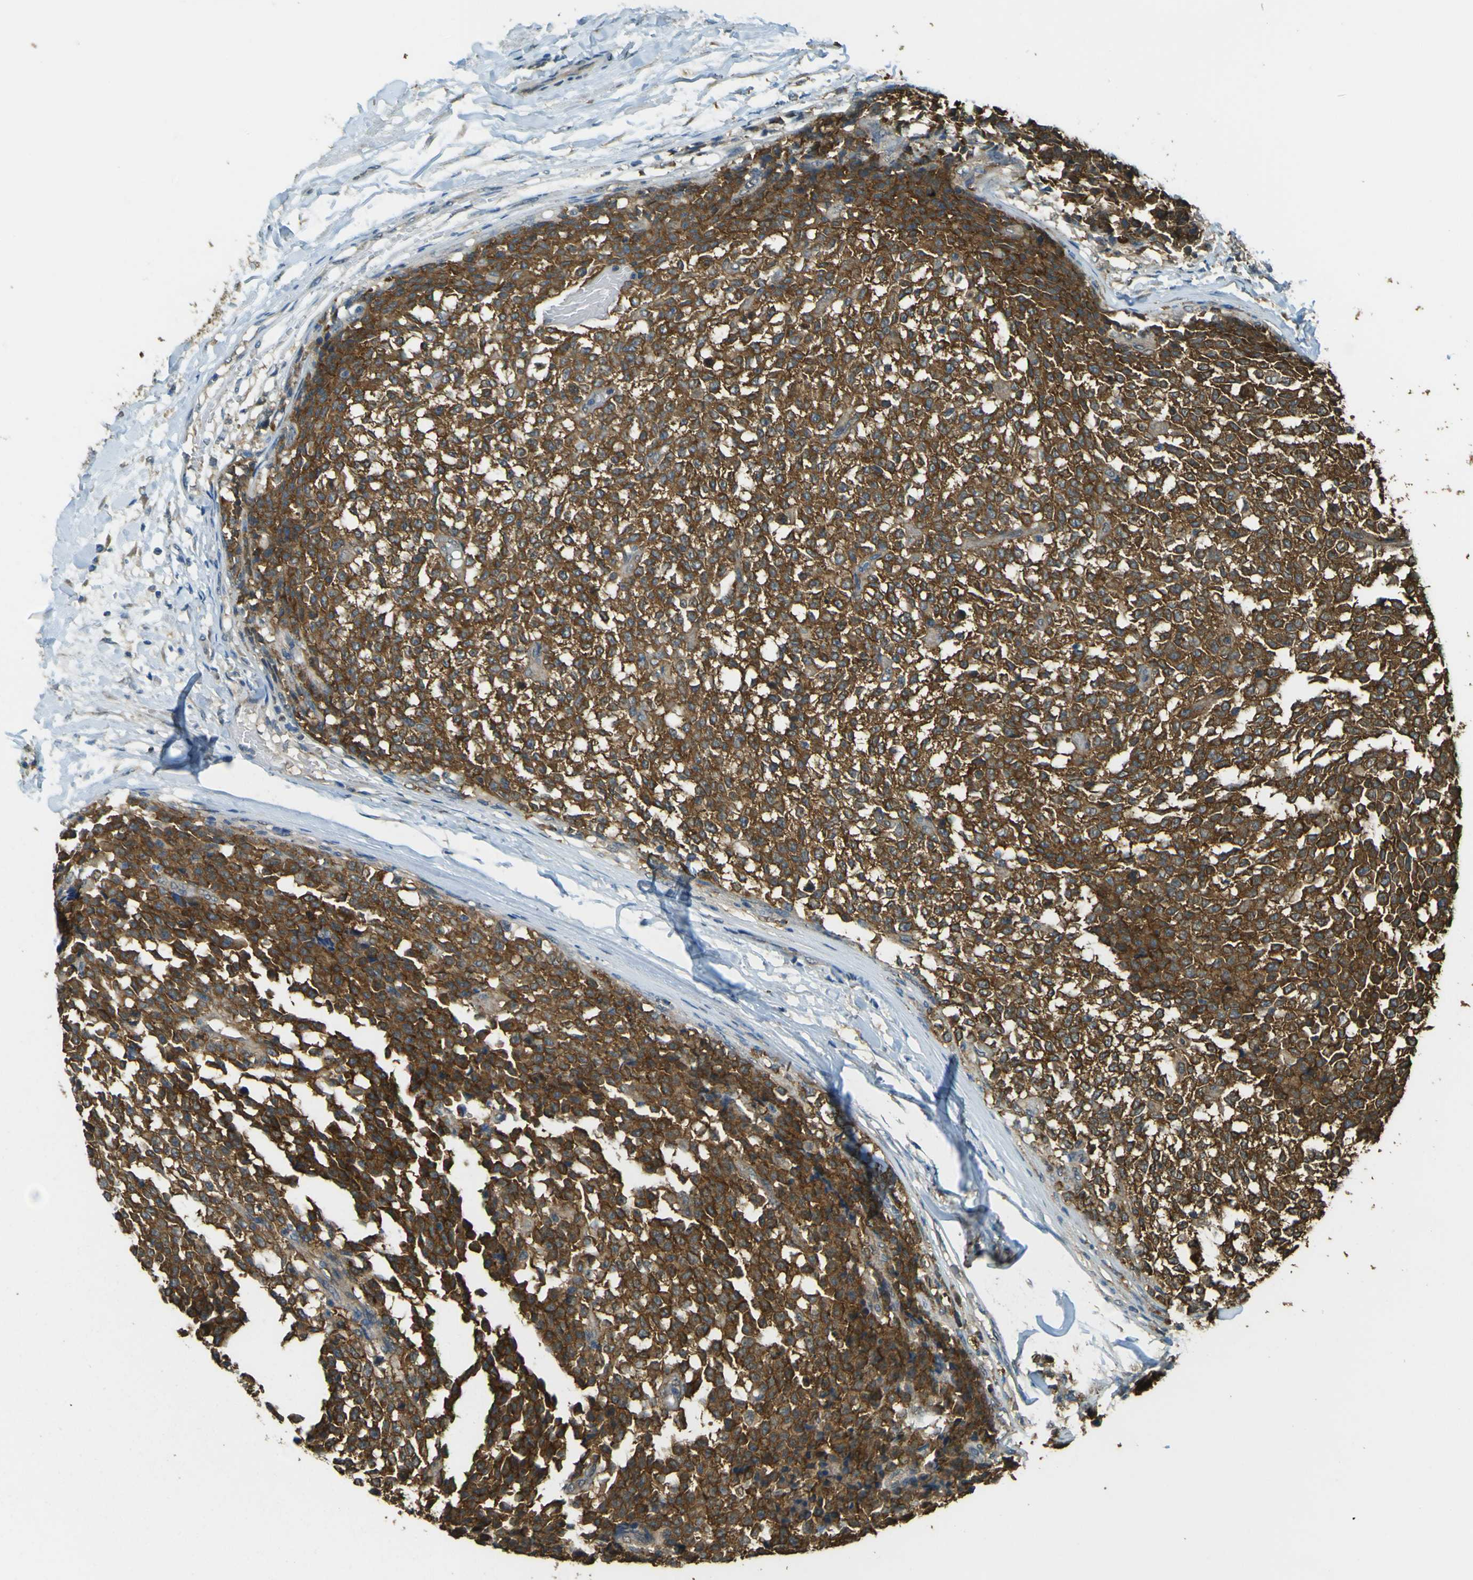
{"staining": {"intensity": "strong", "quantity": ">75%", "location": "cytoplasmic/membranous"}, "tissue": "testis cancer", "cell_type": "Tumor cells", "image_type": "cancer", "snomed": [{"axis": "morphology", "description": "Seminoma, NOS"}, {"axis": "topography", "description": "Testis"}], "caption": "Protein expression analysis of testis seminoma exhibits strong cytoplasmic/membranous expression in approximately >75% of tumor cells.", "gene": "GOLGA1", "patient": {"sex": "male", "age": 59}}